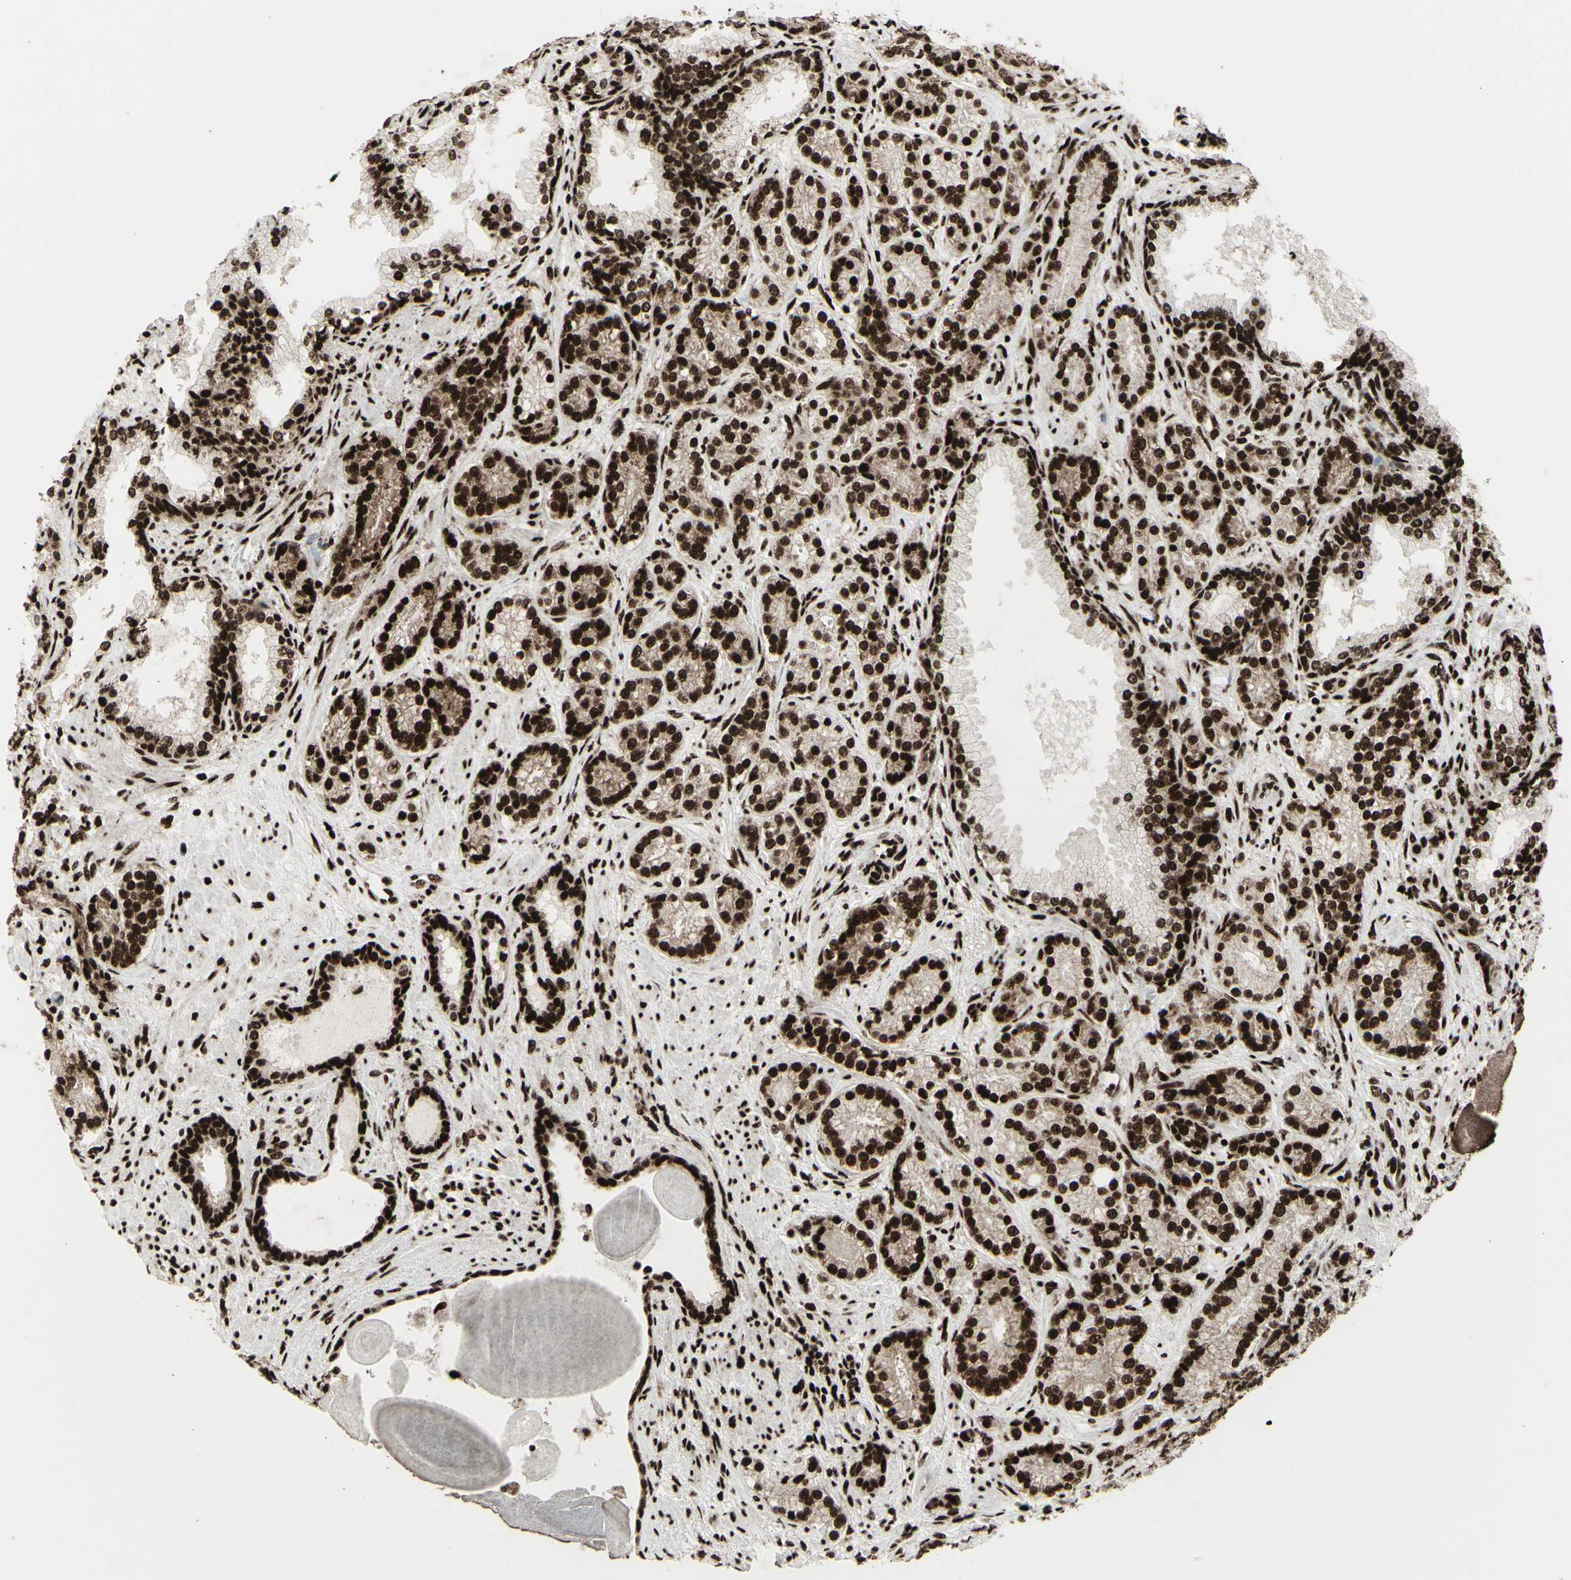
{"staining": {"intensity": "strong", "quantity": ">75%", "location": "nuclear"}, "tissue": "prostate cancer", "cell_type": "Tumor cells", "image_type": "cancer", "snomed": [{"axis": "morphology", "description": "Adenocarcinoma, High grade"}, {"axis": "topography", "description": "Prostate"}], "caption": "Prostate cancer tissue reveals strong nuclear staining in approximately >75% of tumor cells", "gene": "U2AF2", "patient": {"sex": "male", "age": 61}}